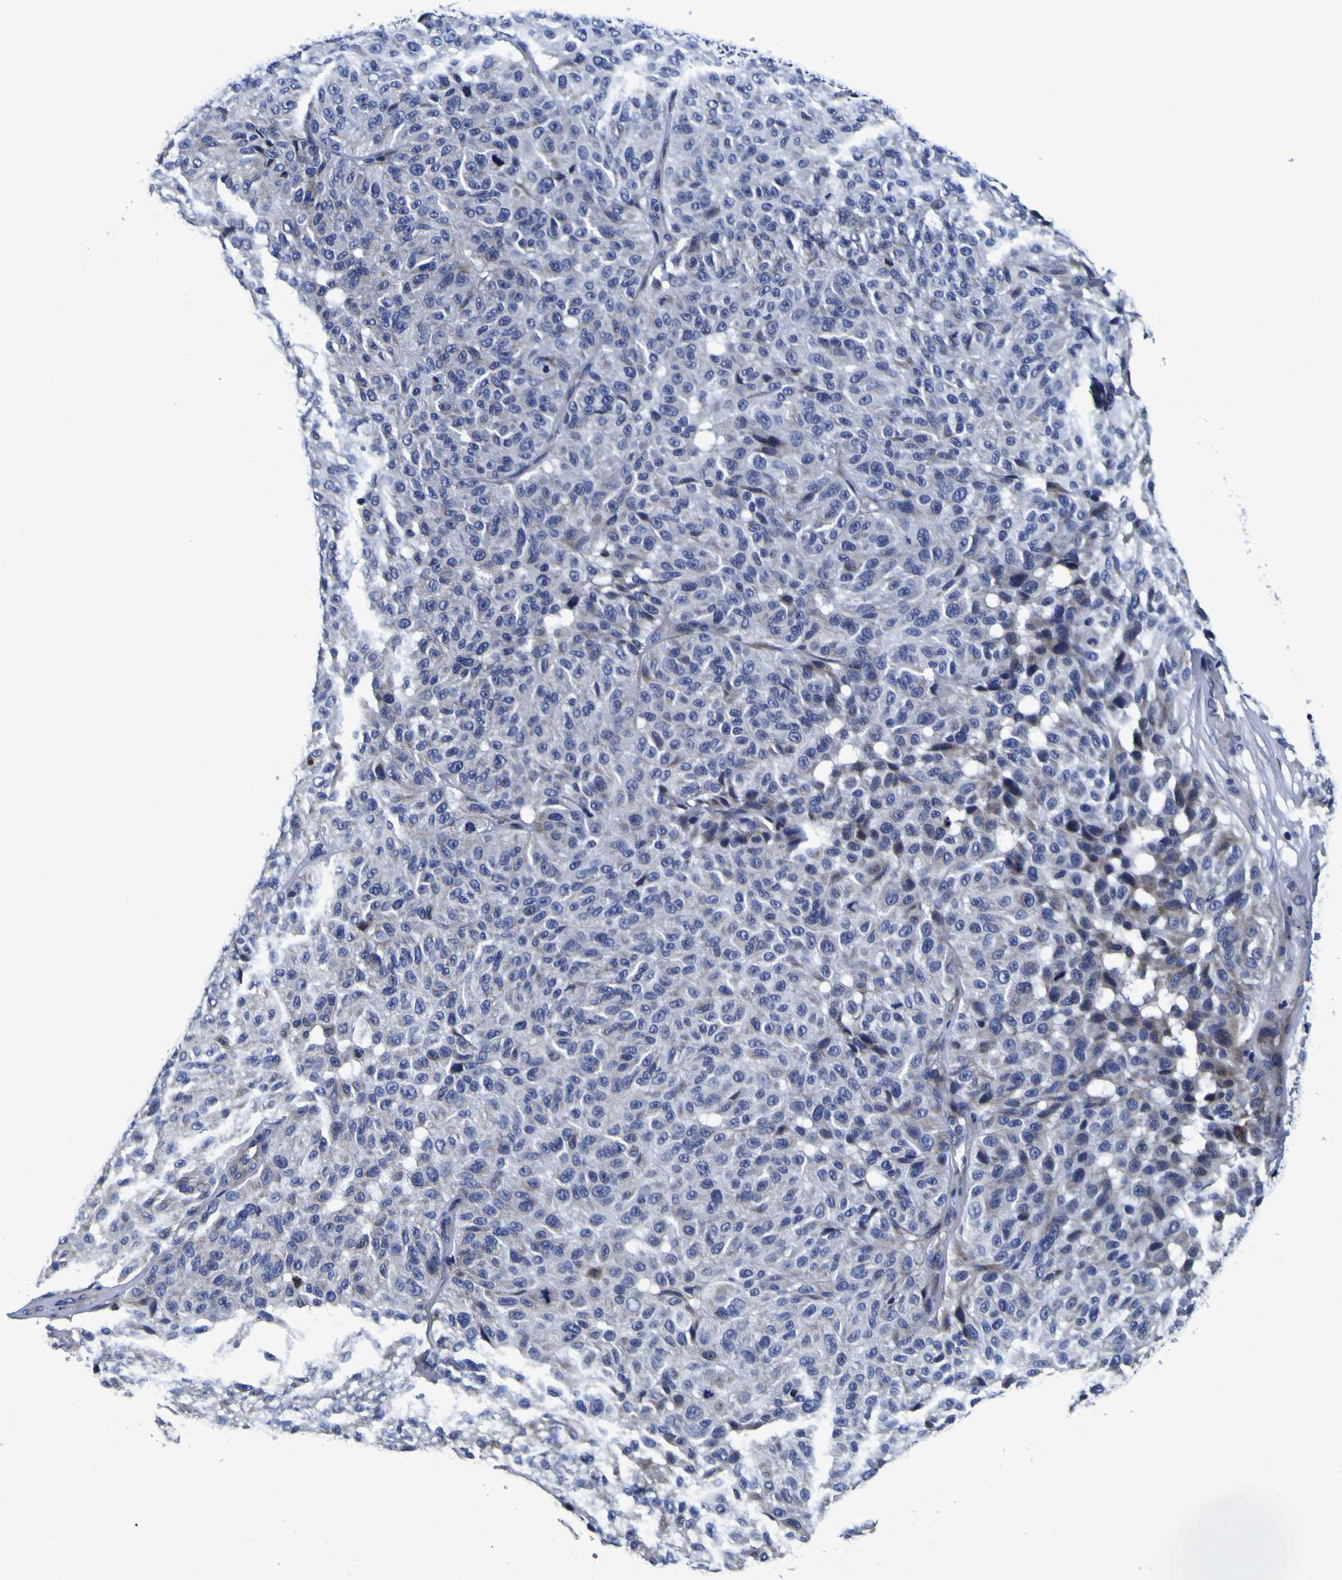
{"staining": {"intensity": "negative", "quantity": "none", "location": "none"}, "tissue": "melanoma", "cell_type": "Tumor cells", "image_type": "cancer", "snomed": [{"axis": "morphology", "description": "Malignant melanoma, NOS"}, {"axis": "topography", "description": "Skin"}], "caption": "Immunohistochemical staining of human malignant melanoma shows no significant expression in tumor cells.", "gene": "PDLIM4", "patient": {"sex": "female", "age": 46}}